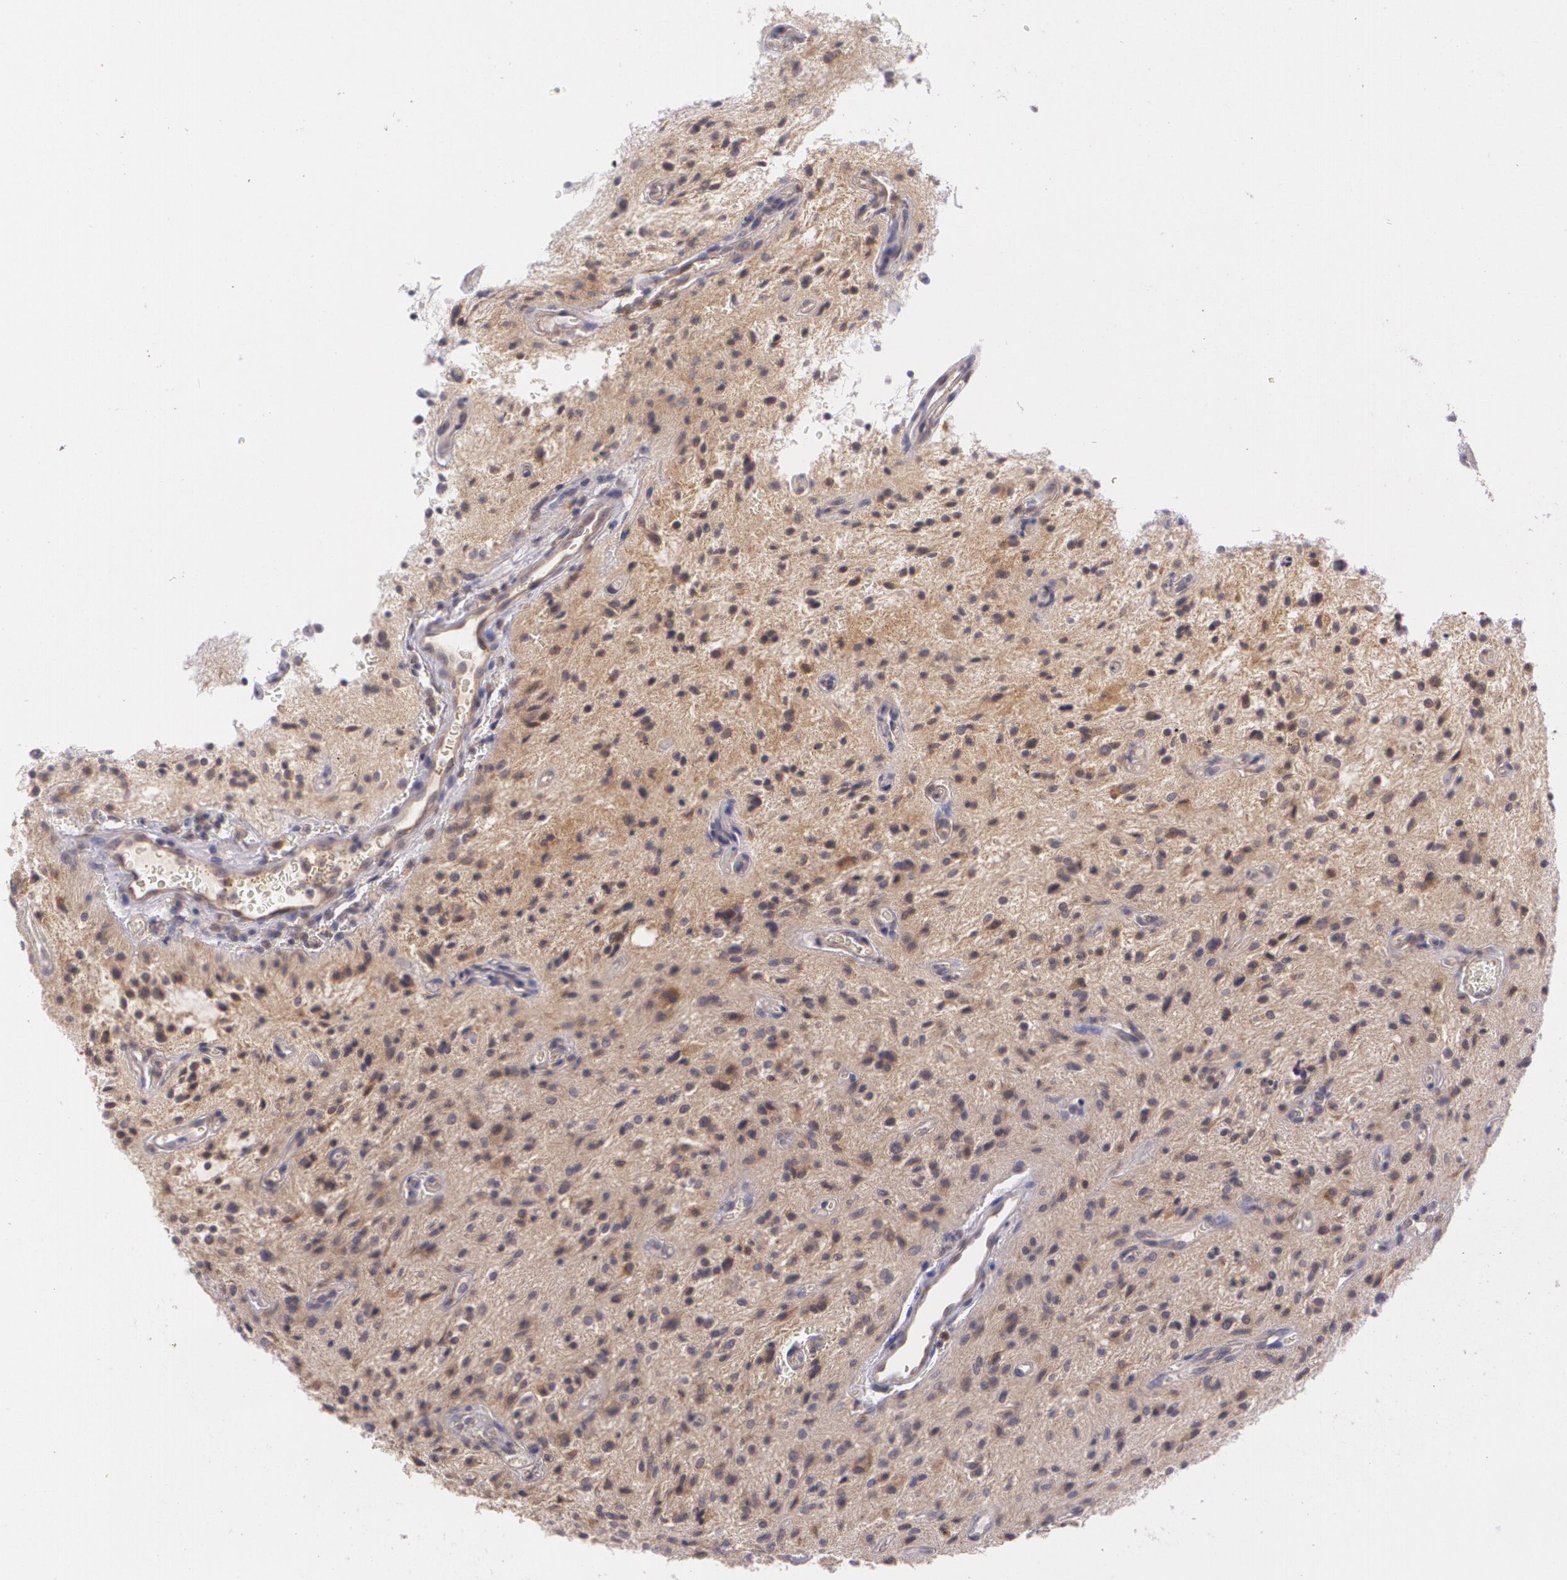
{"staining": {"intensity": "weak", "quantity": "<25%", "location": "cytoplasmic/membranous"}, "tissue": "glioma", "cell_type": "Tumor cells", "image_type": "cancer", "snomed": [{"axis": "morphology", "description": "Glioma, malignant, NOS"}, {"axis": "topography", "description": "Cerebellum"}], "caption": "A photomicrograph of human glioma is negative for staining in tumor cells.", "gene": "CCL17", "patient": {"sex": "female", "age": 10}}